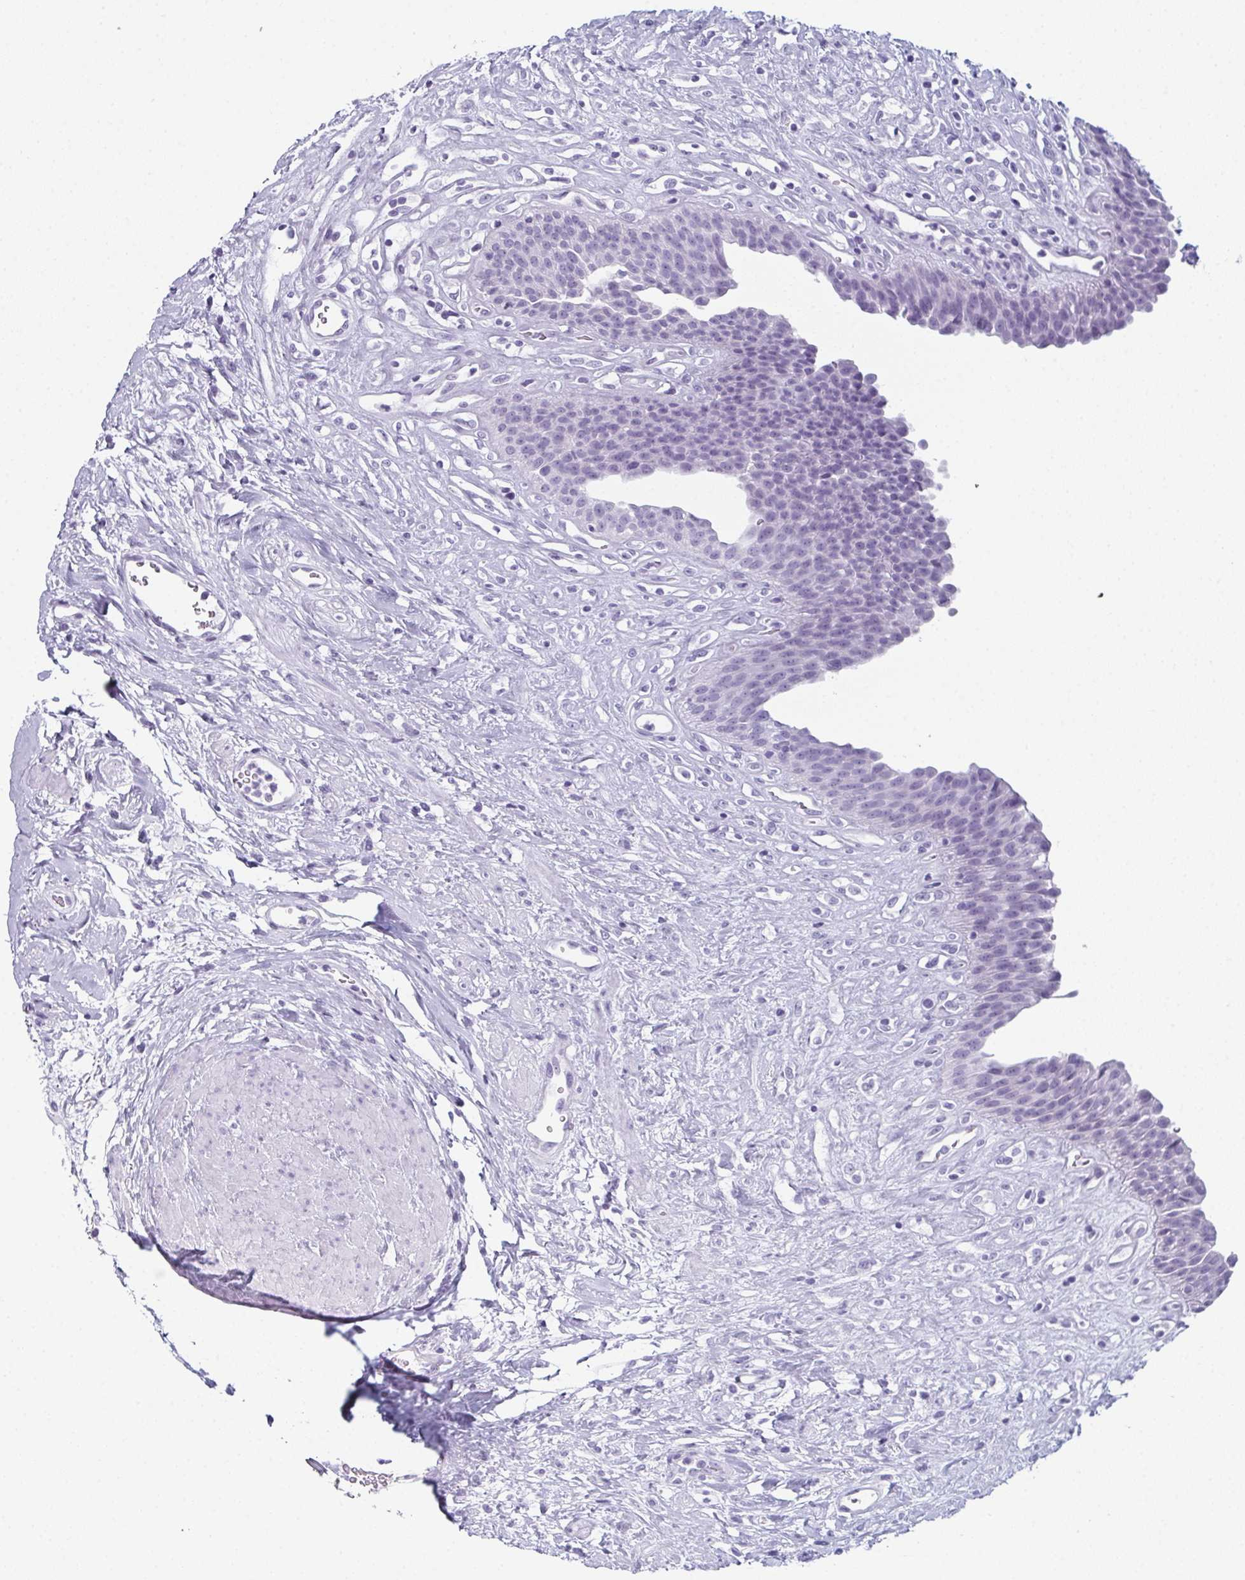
{"staining": {"intensity": "negative", "quantity": "none", "location": "none"}, "tissue": "urinary bladder", "cell_type": "Urothelial cells", "image_type": "normal", "snomed": [{"axis": "morphology", "description": "Normal tissue, NOS"}, {"axis": "topography", "description": "Urinary bladder"}], "caption": "High power microscopy image of an immunohistochemistry (IHC) micrograph of benign urinary bladder, revealing no significant positivity in urothelial cells.", "gene": "ENKUR", "patient": {"sex": "female", "age": 56}}